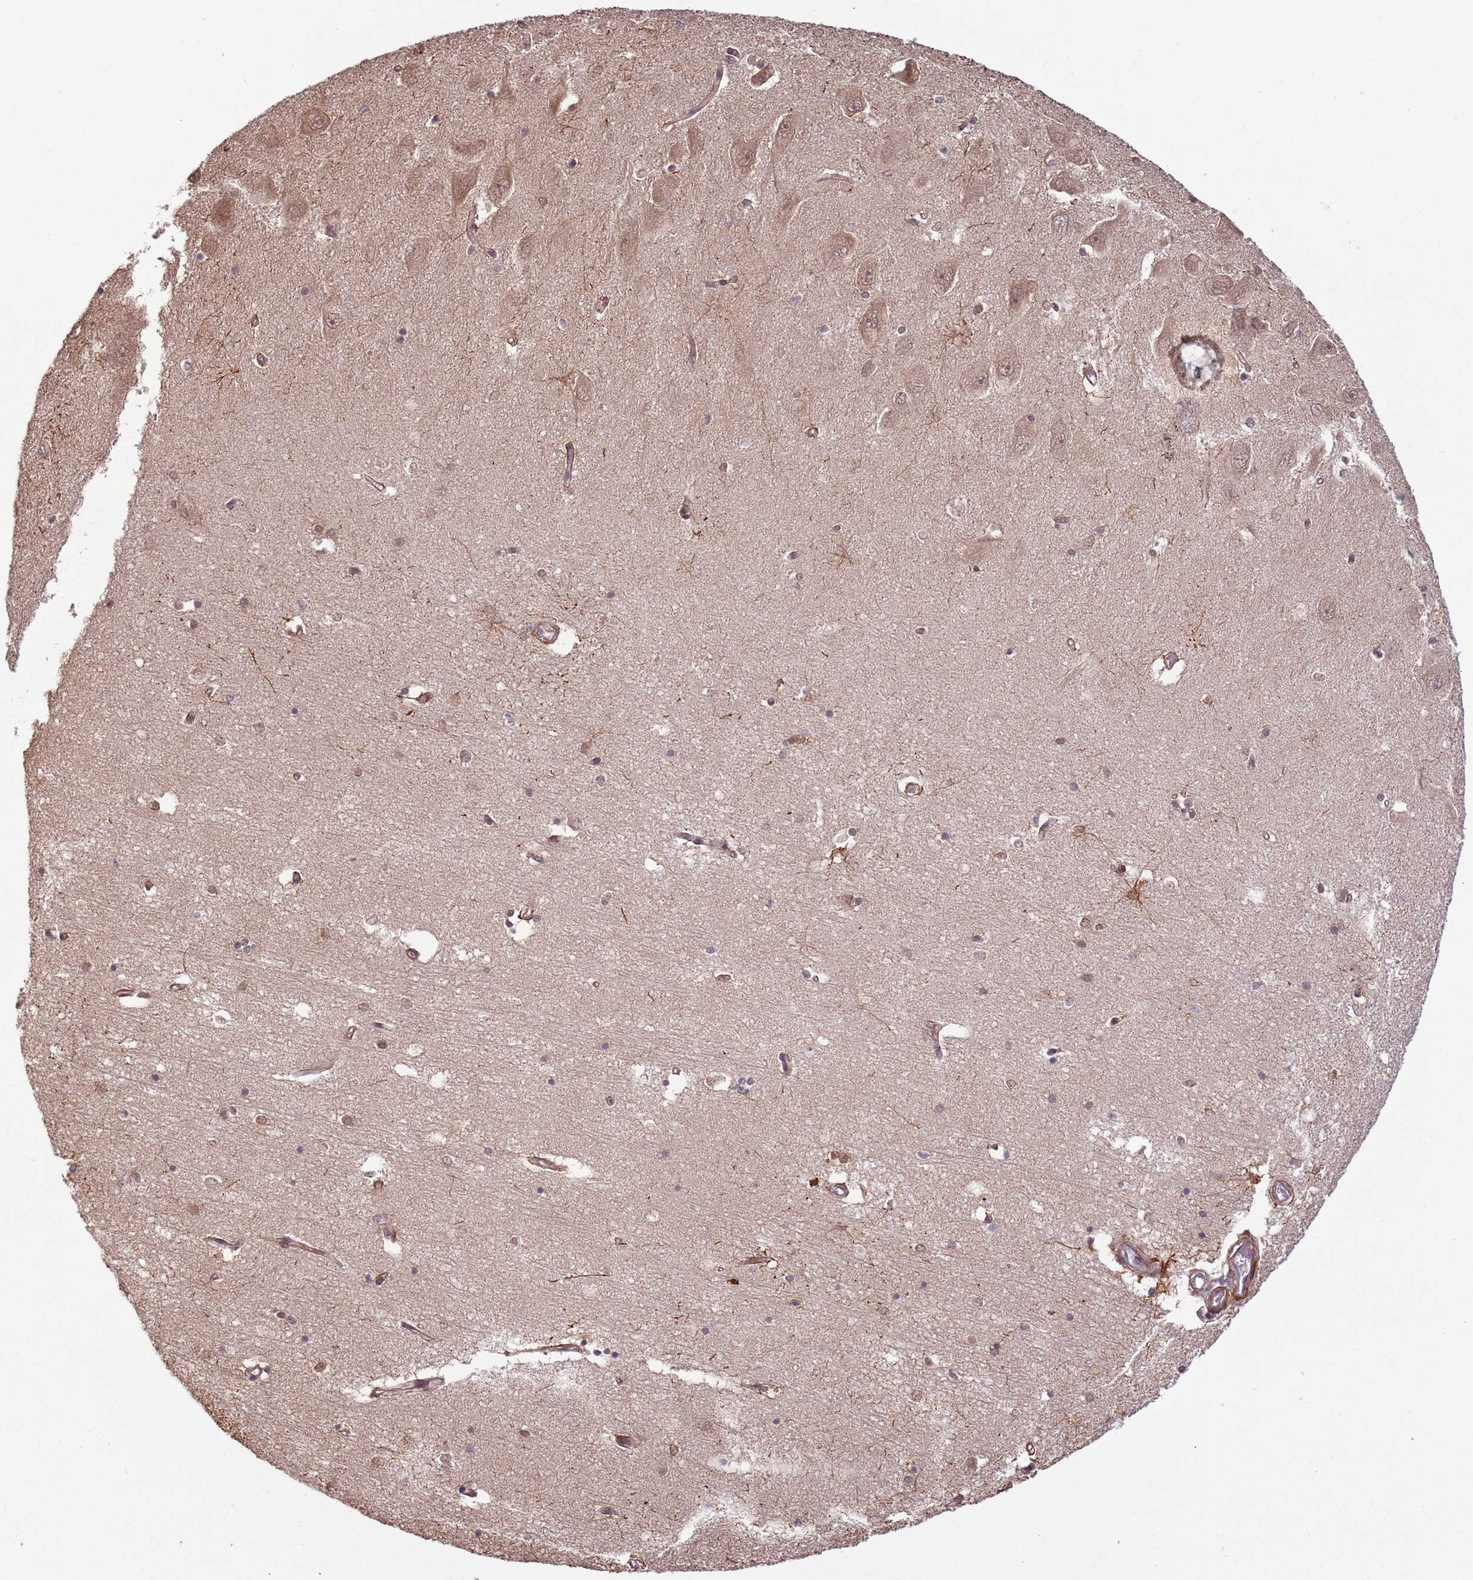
{"staining": {"intensity": "moderate", "quantity": "25%-75%", "location": "cytoplasmic/membranous,nuclear"}, "tissue": "hippocampus", "cell_type": "Glial cells", "image_type": "normal", "snomed": [{"axis": "morphology", "description": "Normal tissue, NOS"}, {"axis": "topography", "description": "Hippocampus"}], "caption": "Normal hippocampus shows moderate cytoplasmic/membranous,nuclear expression in approximately 25%-75% of glial cells, visualized by immunohistochemistry. (Stains: DAB in brown, nuclei in blue, Microscopy: brightfield microscopy at high magnification).", "gene": "CCDC154", "patient": {"sex": "male", "age": 45}}